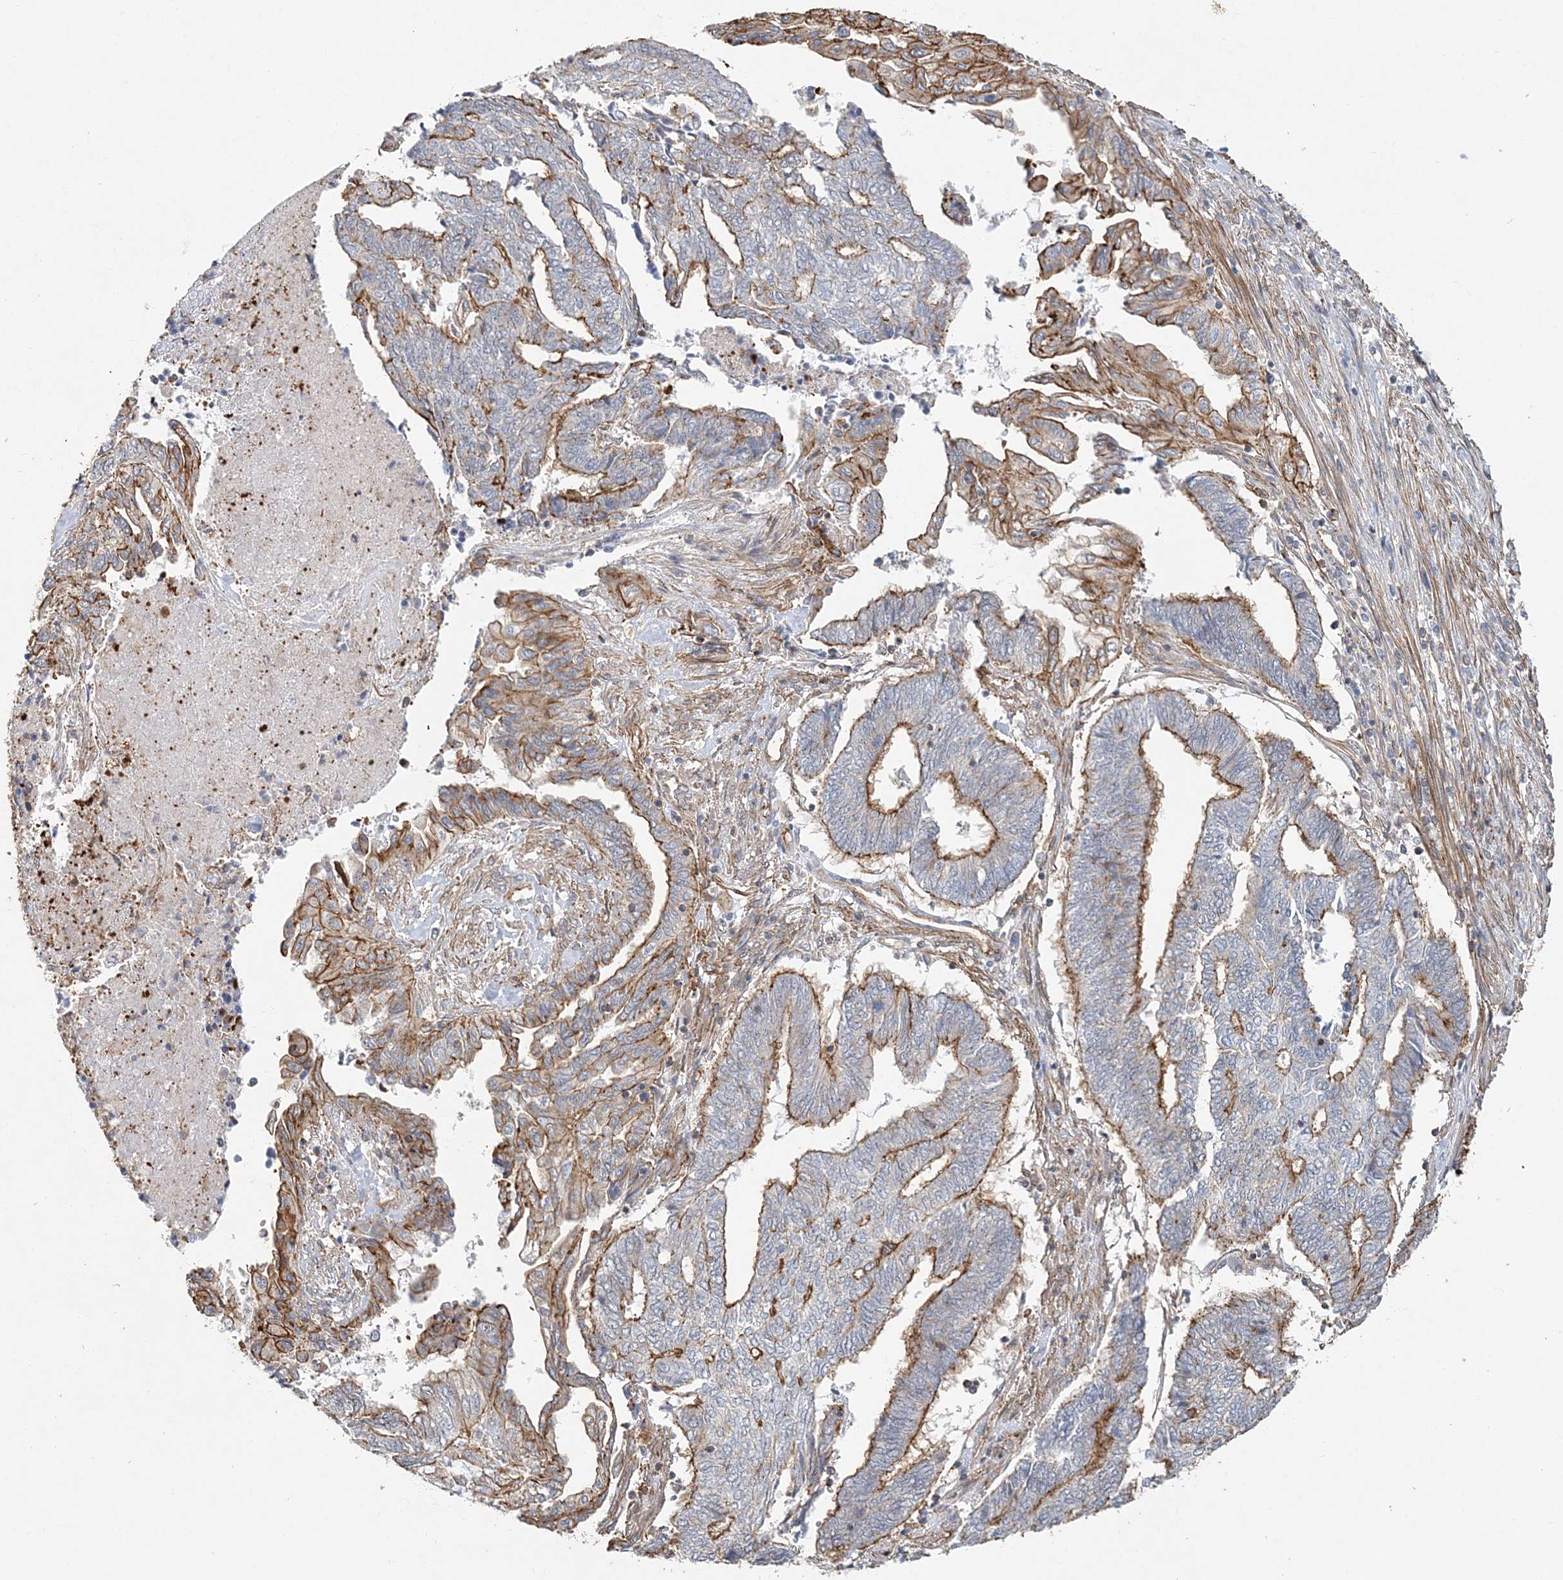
{"staining": {"intensity": "moderate", "quantity": ">75%", "location": "cytoplasmic/membranous"}, "tissue": "endometrial cancer", "cell_type": "Tumor cells", "image_type": "cancer", "snomed": [{"axis": "morphology", "description": "Adenocarcinoma, NOS"}, {"axis": "topography", "description": "Uterus"}, {"axis": "topography", "description": "Endometrium"}], "caption": "Immunohistochemical staining of endometrial cancer (adenocarcinoma) reveals moderate cytoplasmic/membranous protein positivity in about >75% of tumor cells.", "gene": "MAT2B", "patient": {"sex": "female", "age": 70}}